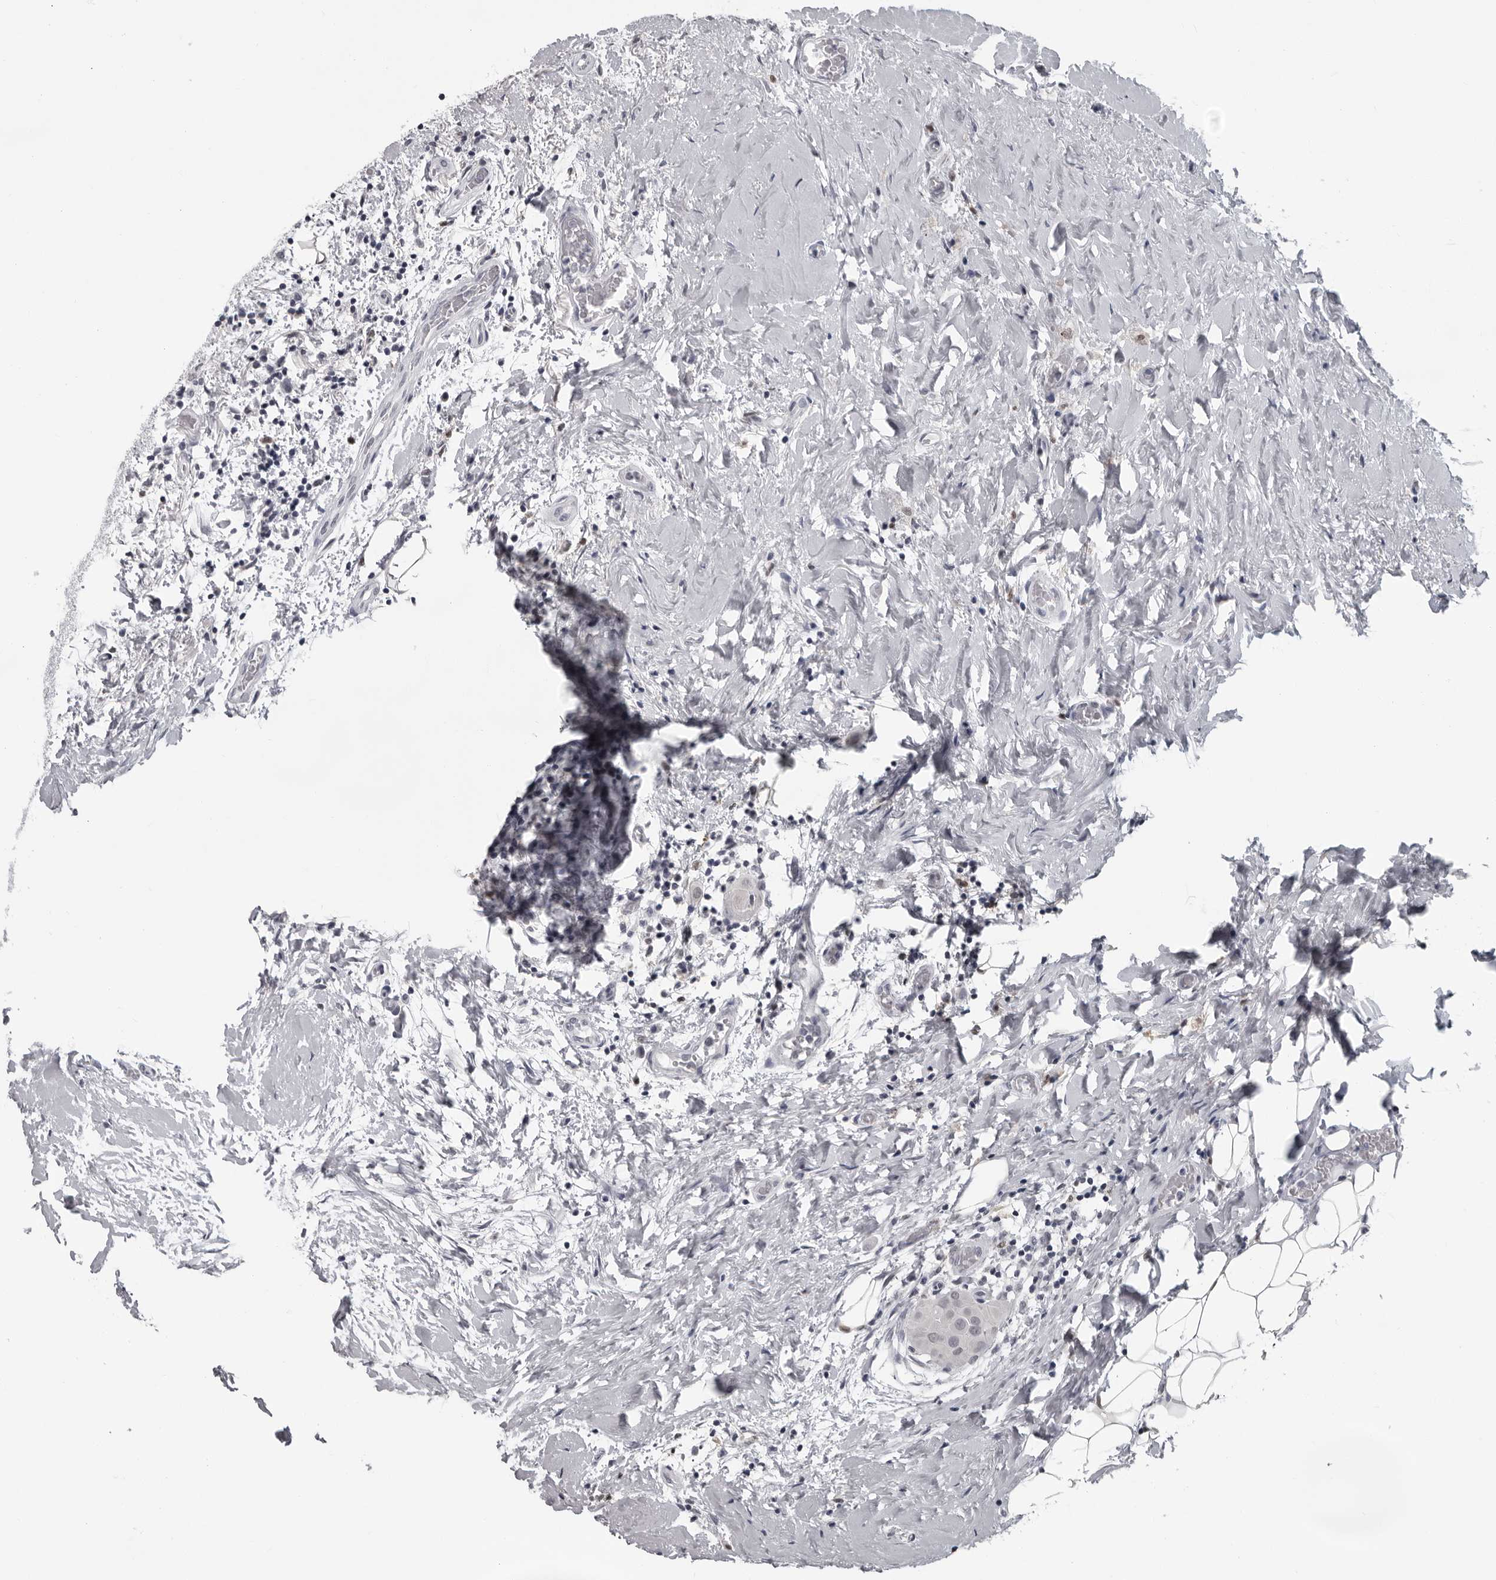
{"staining": {"intensity": "negative", "quantity": "none", "location": "none"}, "tissue": "thyroid cancer", "cell_type": "Tumor cells", "image_type": "cancer", "snomed": [{"axis": "morphology", "description": "Papillary adenocarcinoma, NOS"}, {"axis": "topography", "description": "Thyroid gland"}], "caption": "Micrograph shows no protein expression in tumor cells of thyroid papillary adenocarcinoma tissue. (DAB IHC with hematoxylin counter stain).", "gene": "LZIC", "patient": {"sex": "male", "age": 33}}